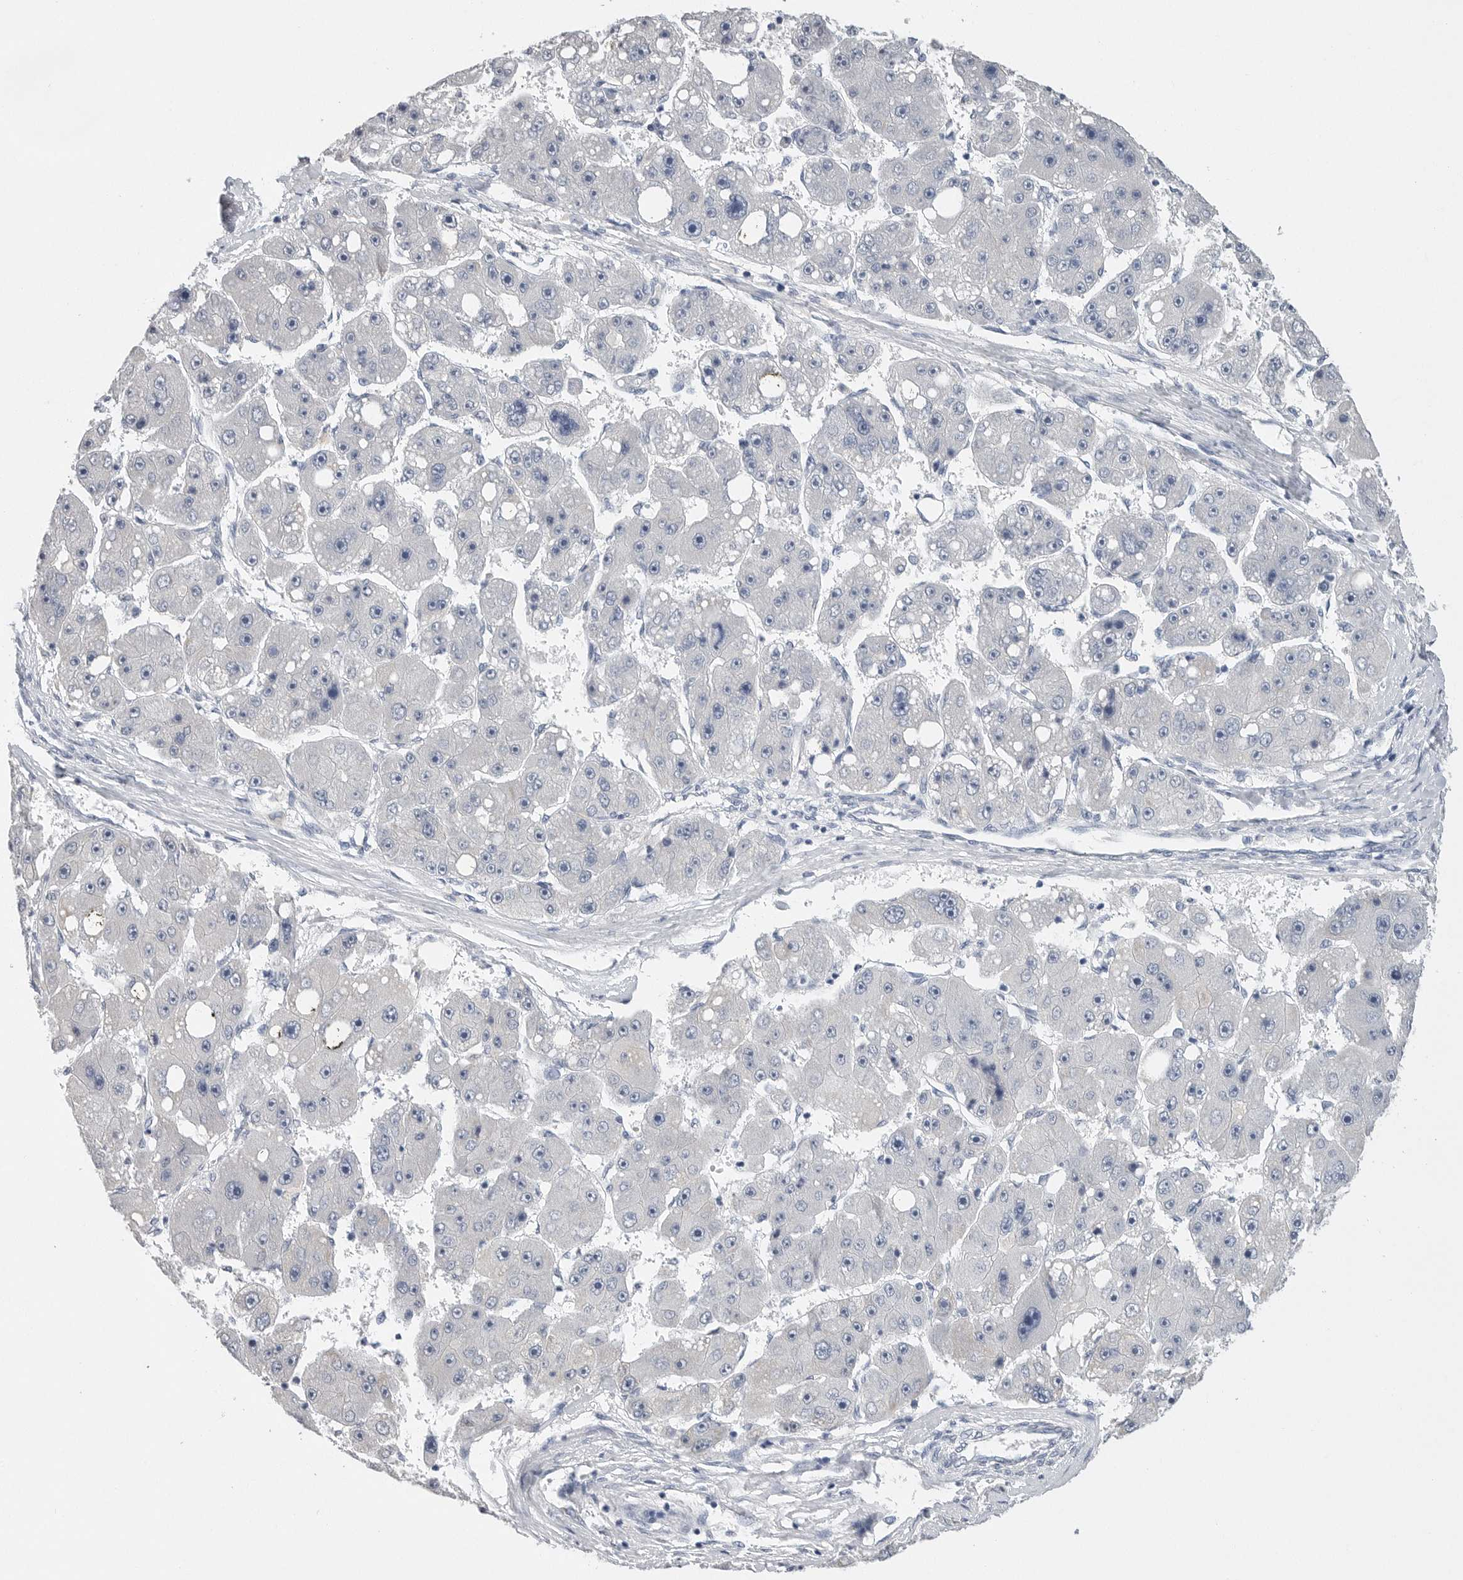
{"staining": {"intensity": "negative", "quantity": "none", "location": "none"}, "tissue": "liver cancer", "cell_type": "Tumor cells", "image_type": "cancer", "snomed": [{"axis": "morphology", "description": "Carcinoma, Hepatocellular, NOS"}, {"axis": "topography", "description": "Liver"}], "caption": "This is an IHC micrograph of human liver hepatocellular carcinoma. There is no positivity in tumor cells.", "gene": "FABP6", "patient": {"sex": "female", "age": 61}}